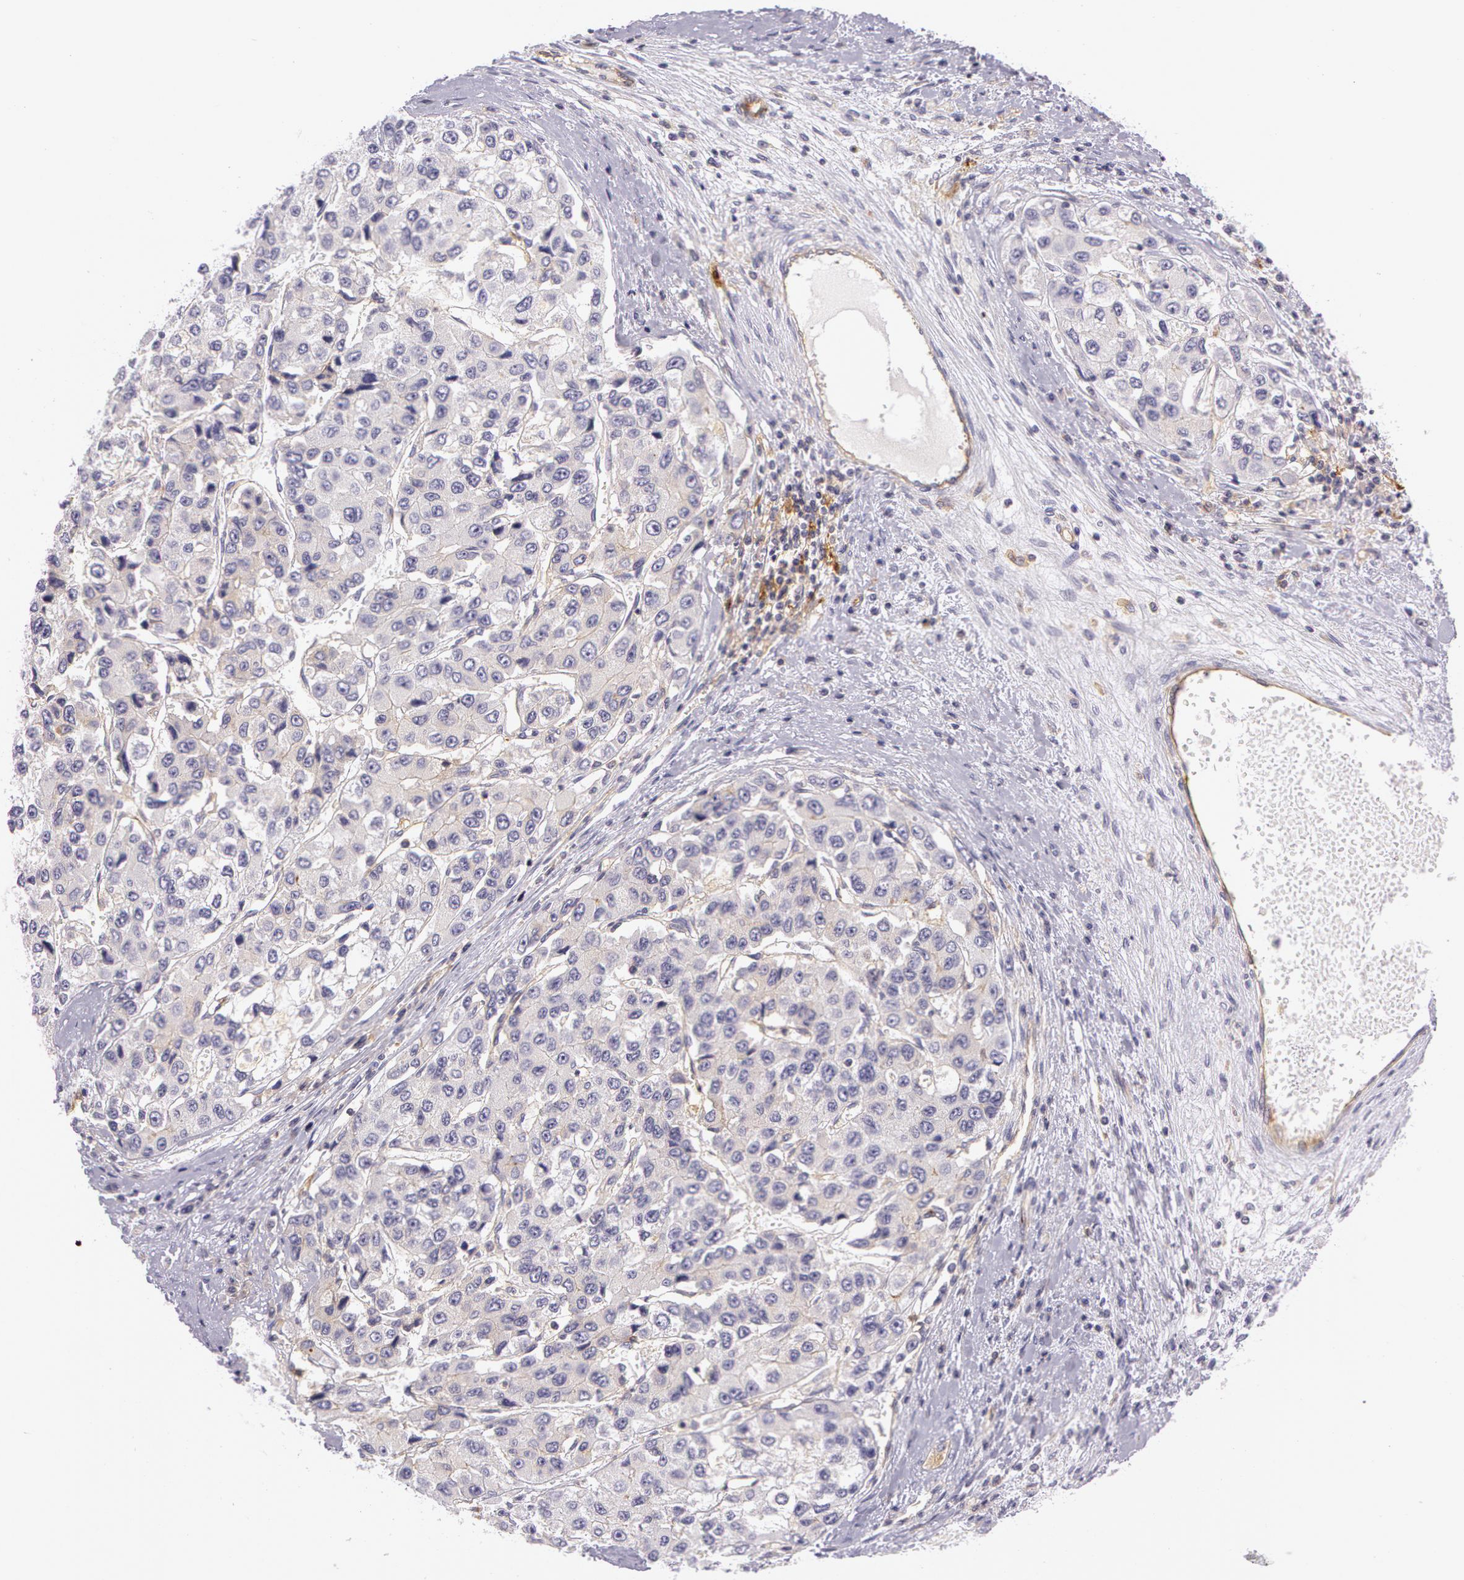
{"staining": {"intensity": "weak", "quantity": "<25%", "location": "cytoplasmic/membranous"}, "tissue": "liver cancer", "cell_type": "Tumor cells", "image_type": "cancer", "snomed": [{"axis": "morphology", "description": "Carcinoma, Hepatocellular, NOS"}, {"axis": "topography", "description": "Liver"}], "caption": "Tumor cells are negative for protein expression in human liver cancer (hepatocellular carcinoma).", "gene": "LY75", "patient": {"sex": "female", "age": 66}}